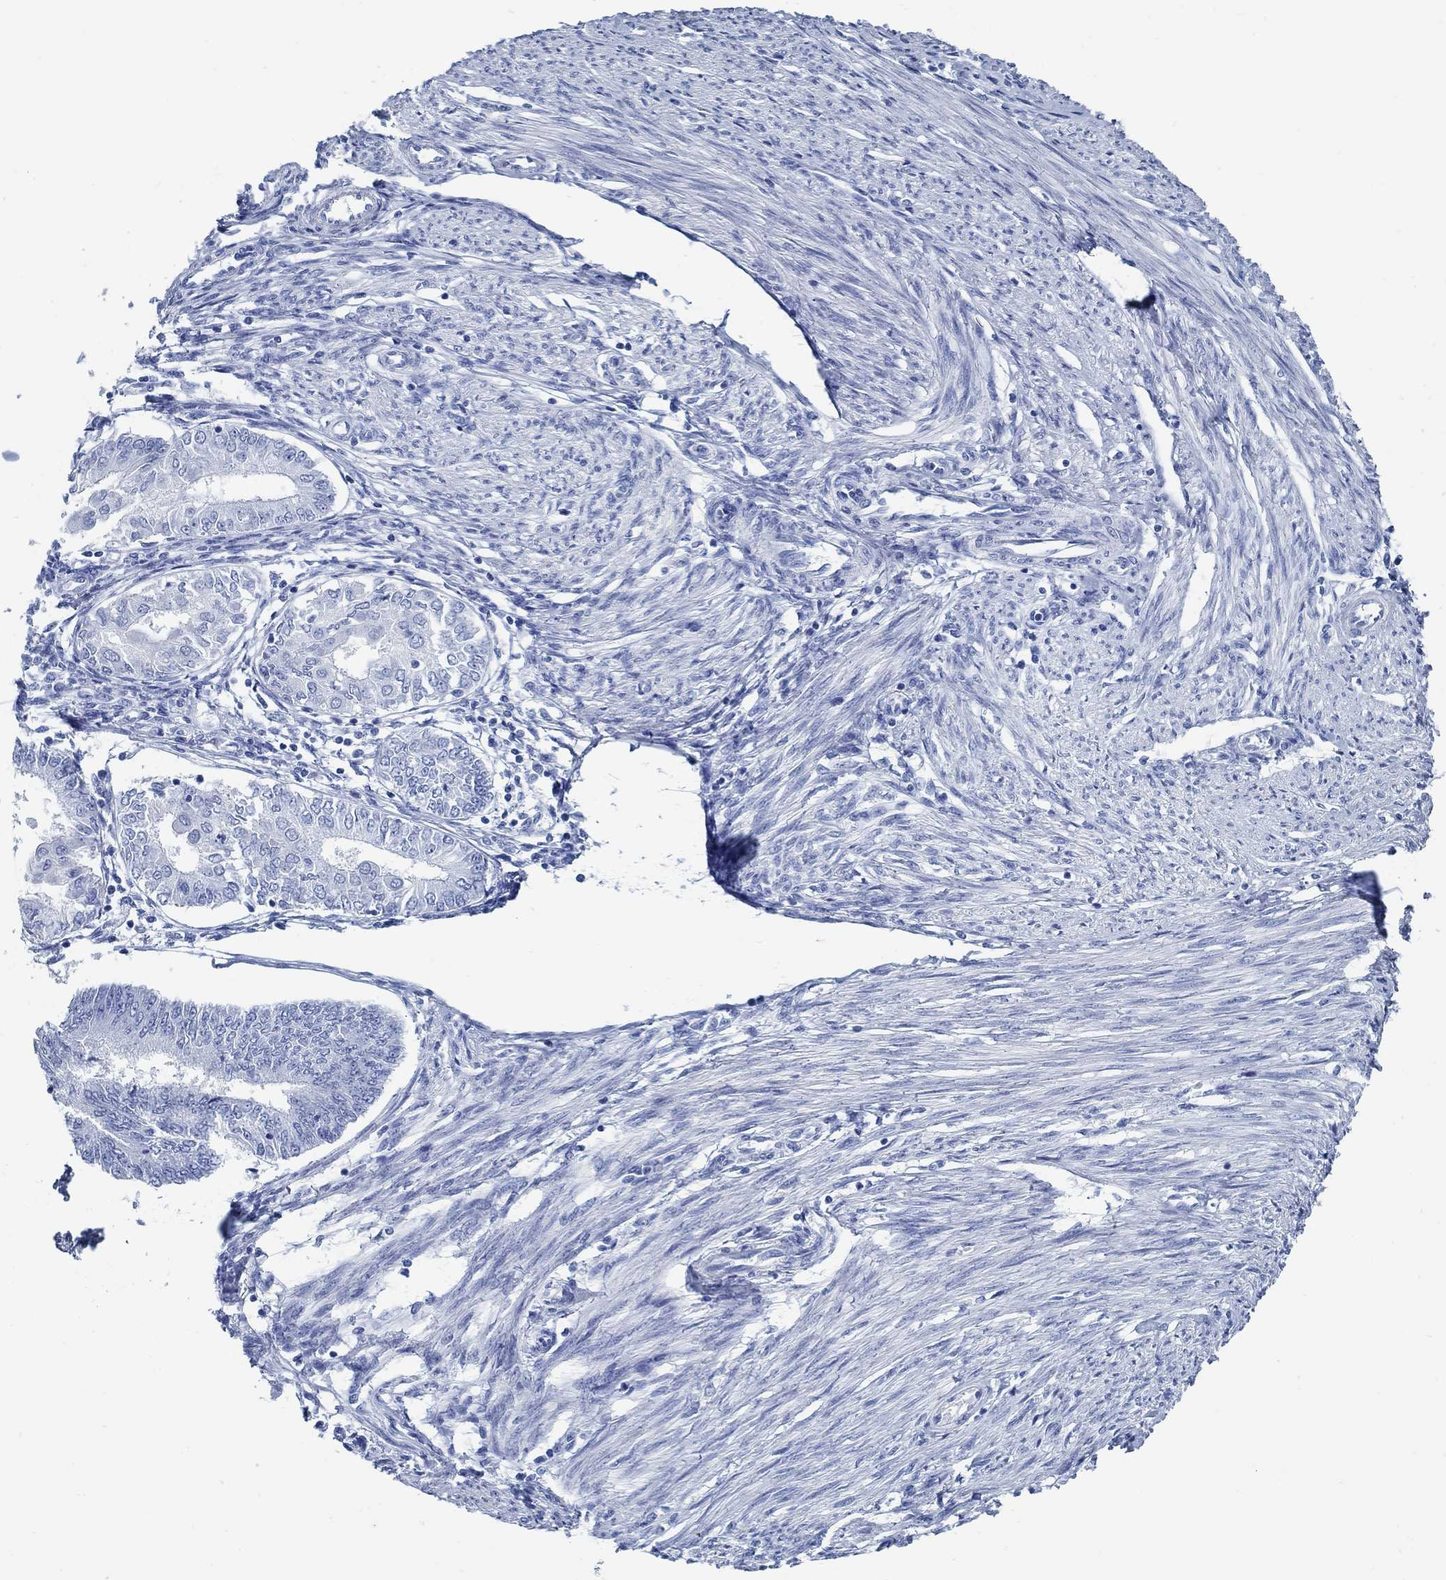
{"staining": {"intensity": "negative", "quantity": "none", "location": "none"}, "tissue": "endometrial cancer", "cell_type": "Tumor cells", "image_type": "cancer", "snomed": [{"axis": "morphology", "description": "Adenocarcinoma, NOS"}, {"axis": "topography", "description": "Endometrium"}], "caption": "Photomicrograph shows no significant protein staining in tumor cells of adenocarcinoma (endometrial).", "gene": "SLC45A1", "patient": {"sex": "female", "age": 68}}